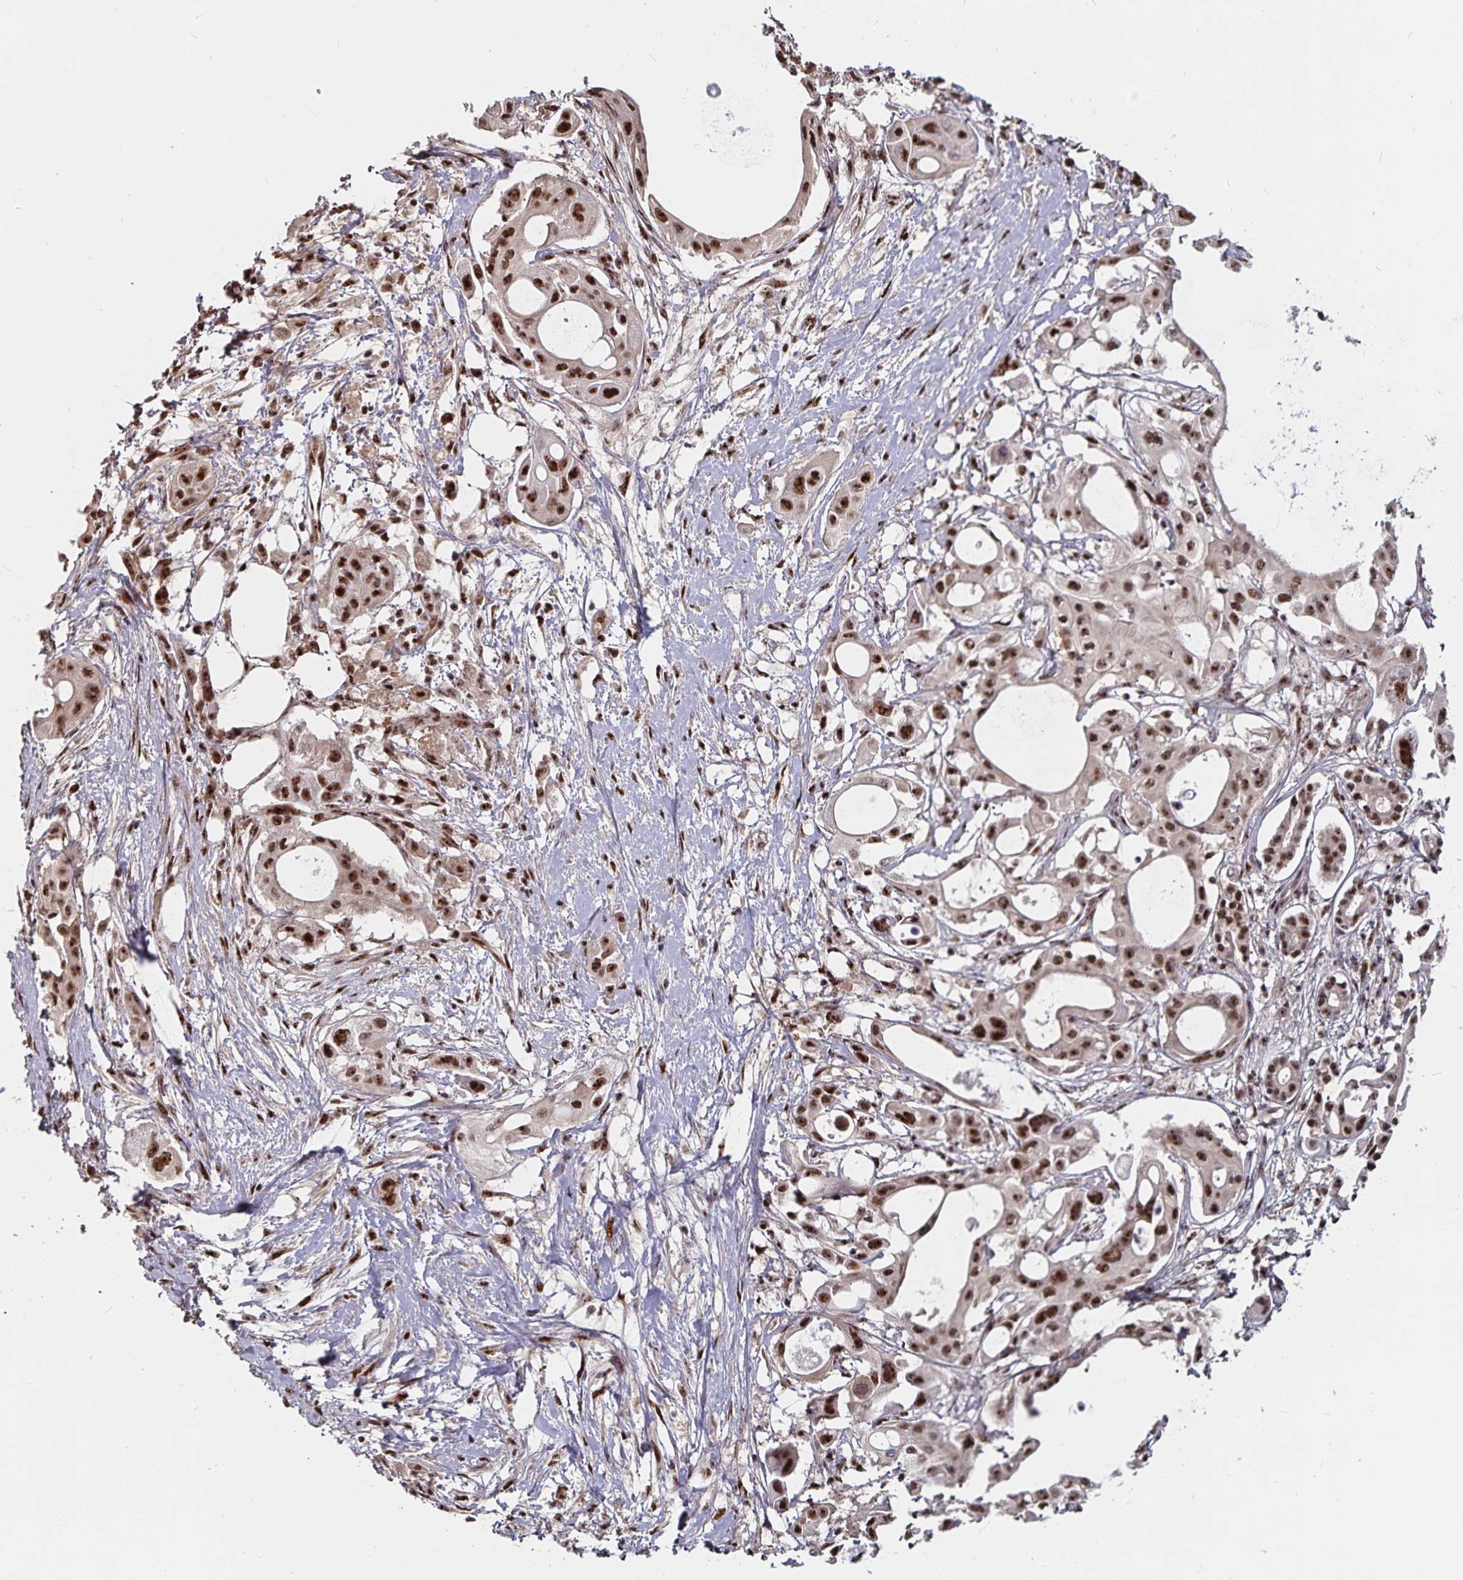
{"staining": {"intensity": "strong", "quantity": ">75%", "location": "nuclear"}, "tissue": "pancreatic cancer", "cell_type": "Tumor cells", "image_type": "cancer", "snomed": [{"axis": "morphology", "description": "Adenocarcinoma, NOS"}, {"axis": "topography", "description": "Pancreas"}], "caption": "Protein expression analysis of human pancreatic cancer (adenocarcinoma) reveals strong nuclear expression in about >75% of tumor cells.", "gene": "LAS1L", "patient": {"sex": "female", "age": 68}}